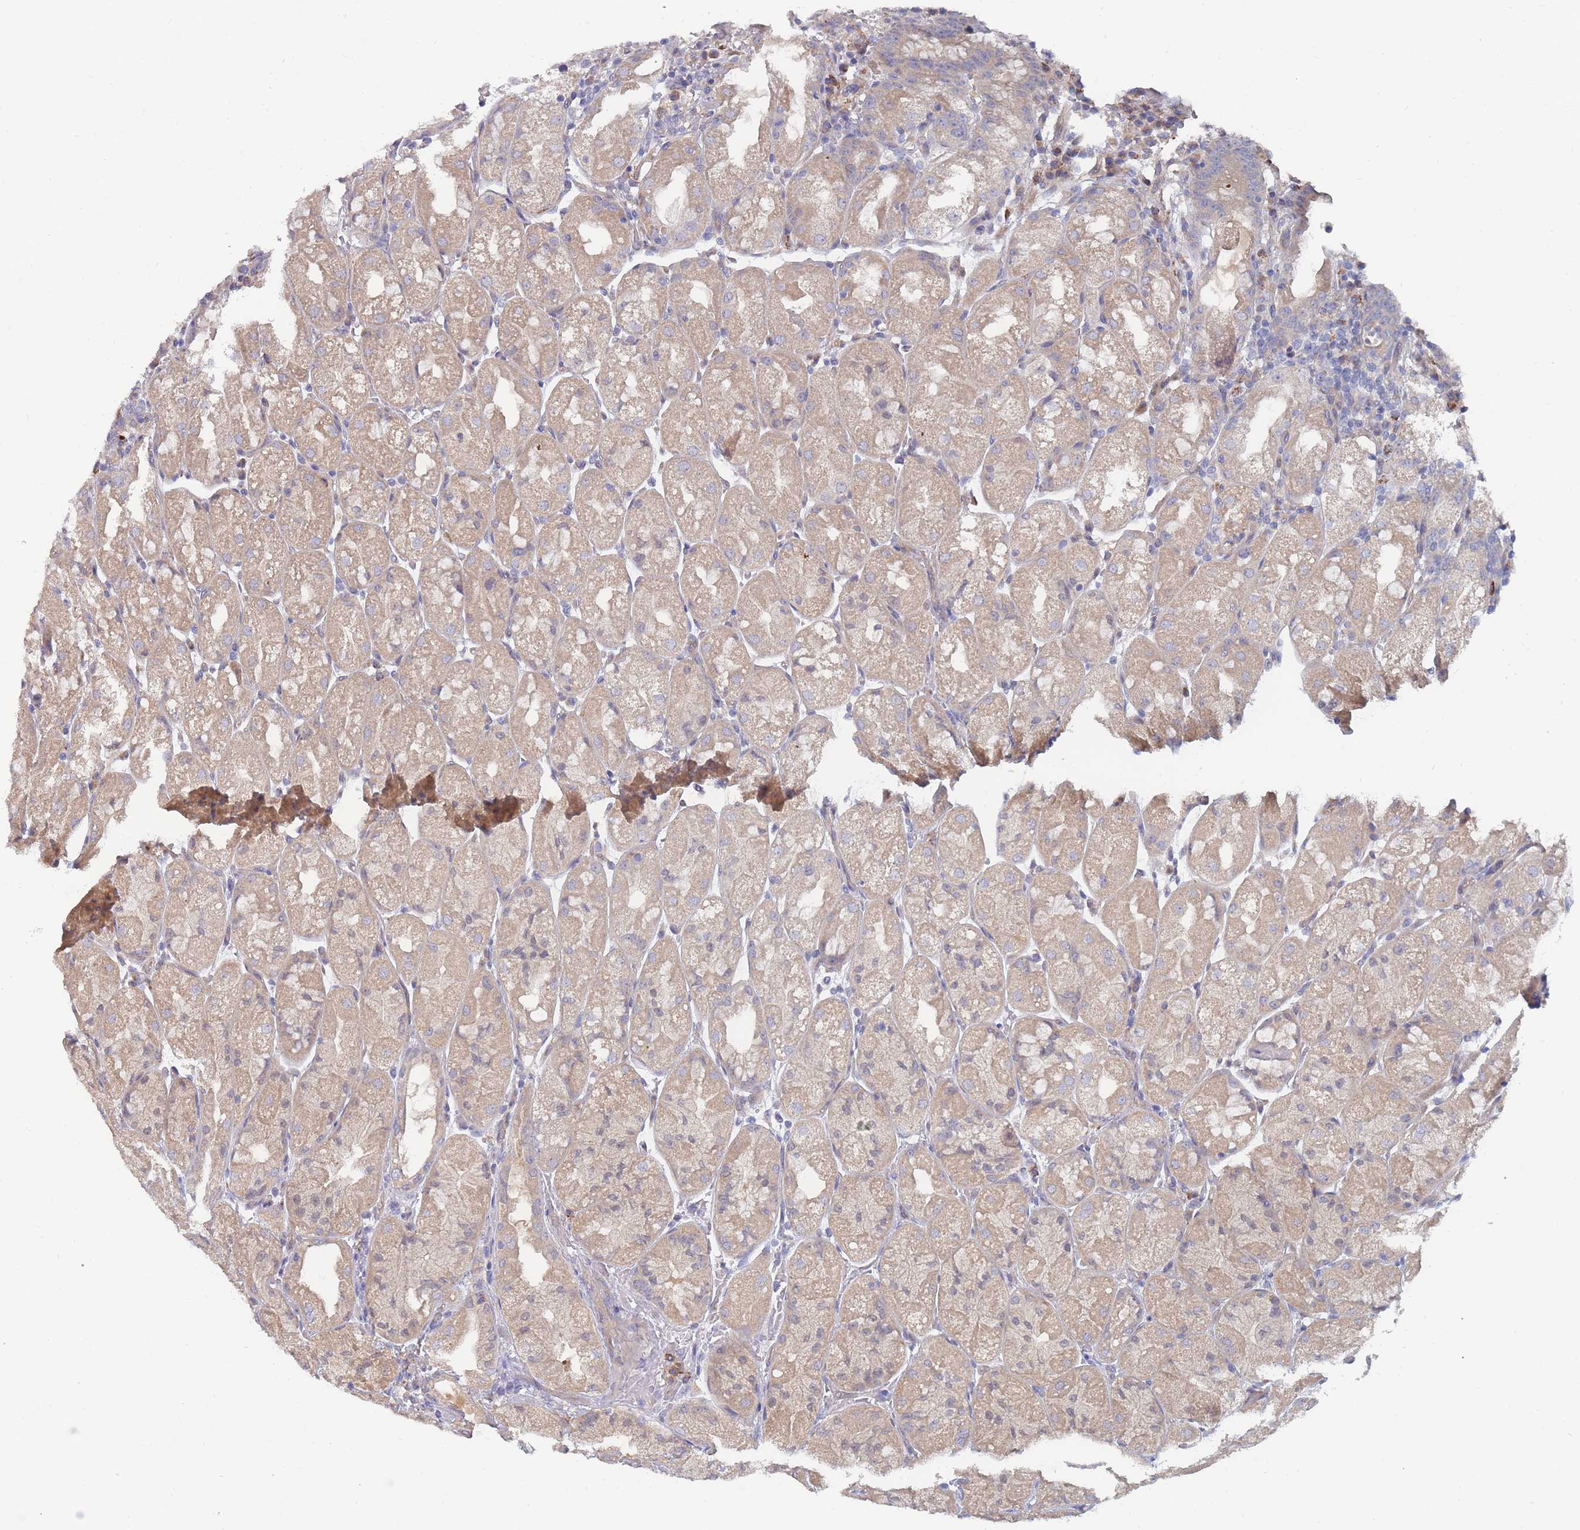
{"staining": {"intensity": "weak", "quantity": "25%-75%", "location": "cytoplasmic/membranous"}, "tissue": "stomach", "cell_type": "Glandular cells", "image_type": "normal", "snomed": [{"axis": "morphology", "description": "Normal tissue, NOS"}, {"axis": "topography", "description": "Stomach, upper"}], "caption": "Brown immunohistochemical staining in benign human stomach demonstrates weak cytoplasmic/membranous staining in approximately 25%-75% of glandular cells.", "gene": "NUB1", "patient": {"sex": "male", "age": 52}}